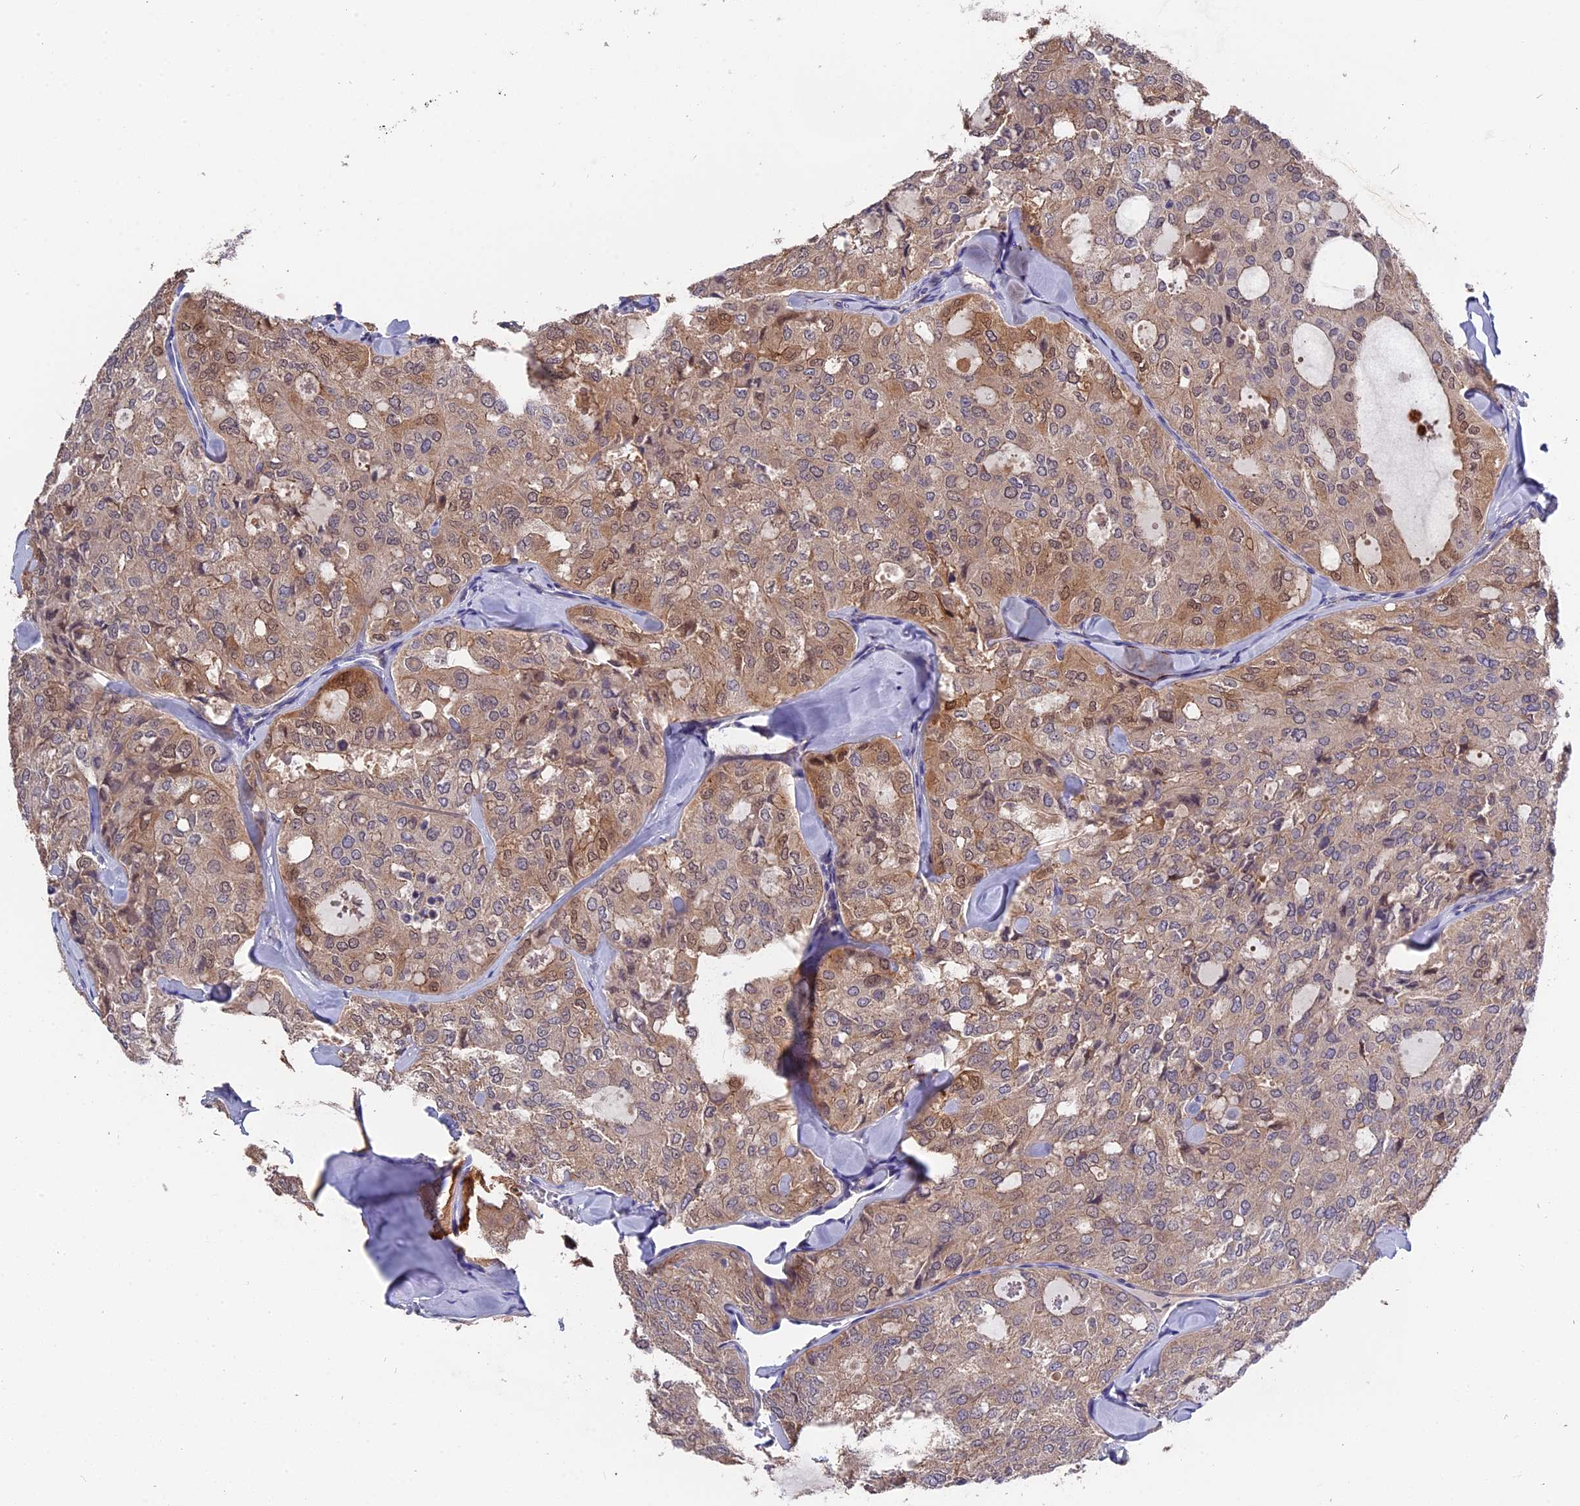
{"staining": {"intensity": "weak", "quantity": ">75%", "location": "cytoplasmic/membranous"}, "tissue": "thyroid cancer", "cell_type": "Tumor cells", "image_type": "cancer", "snomed": [{"axis": "morphology", "description": "Follicular adenoma carcinoma, NOS"}, {"axis": "topography", "description": "Thyroid gland"}], "caption": "Follicular adenoma carcinoma (thyroid) stained for a protein (brown) displays weak cytoplasmic/membranous positive staining in approximately >75% of tumor cells.", "gene": "ZCCHC2", "patient": {"sex": "male", "age": 75}}